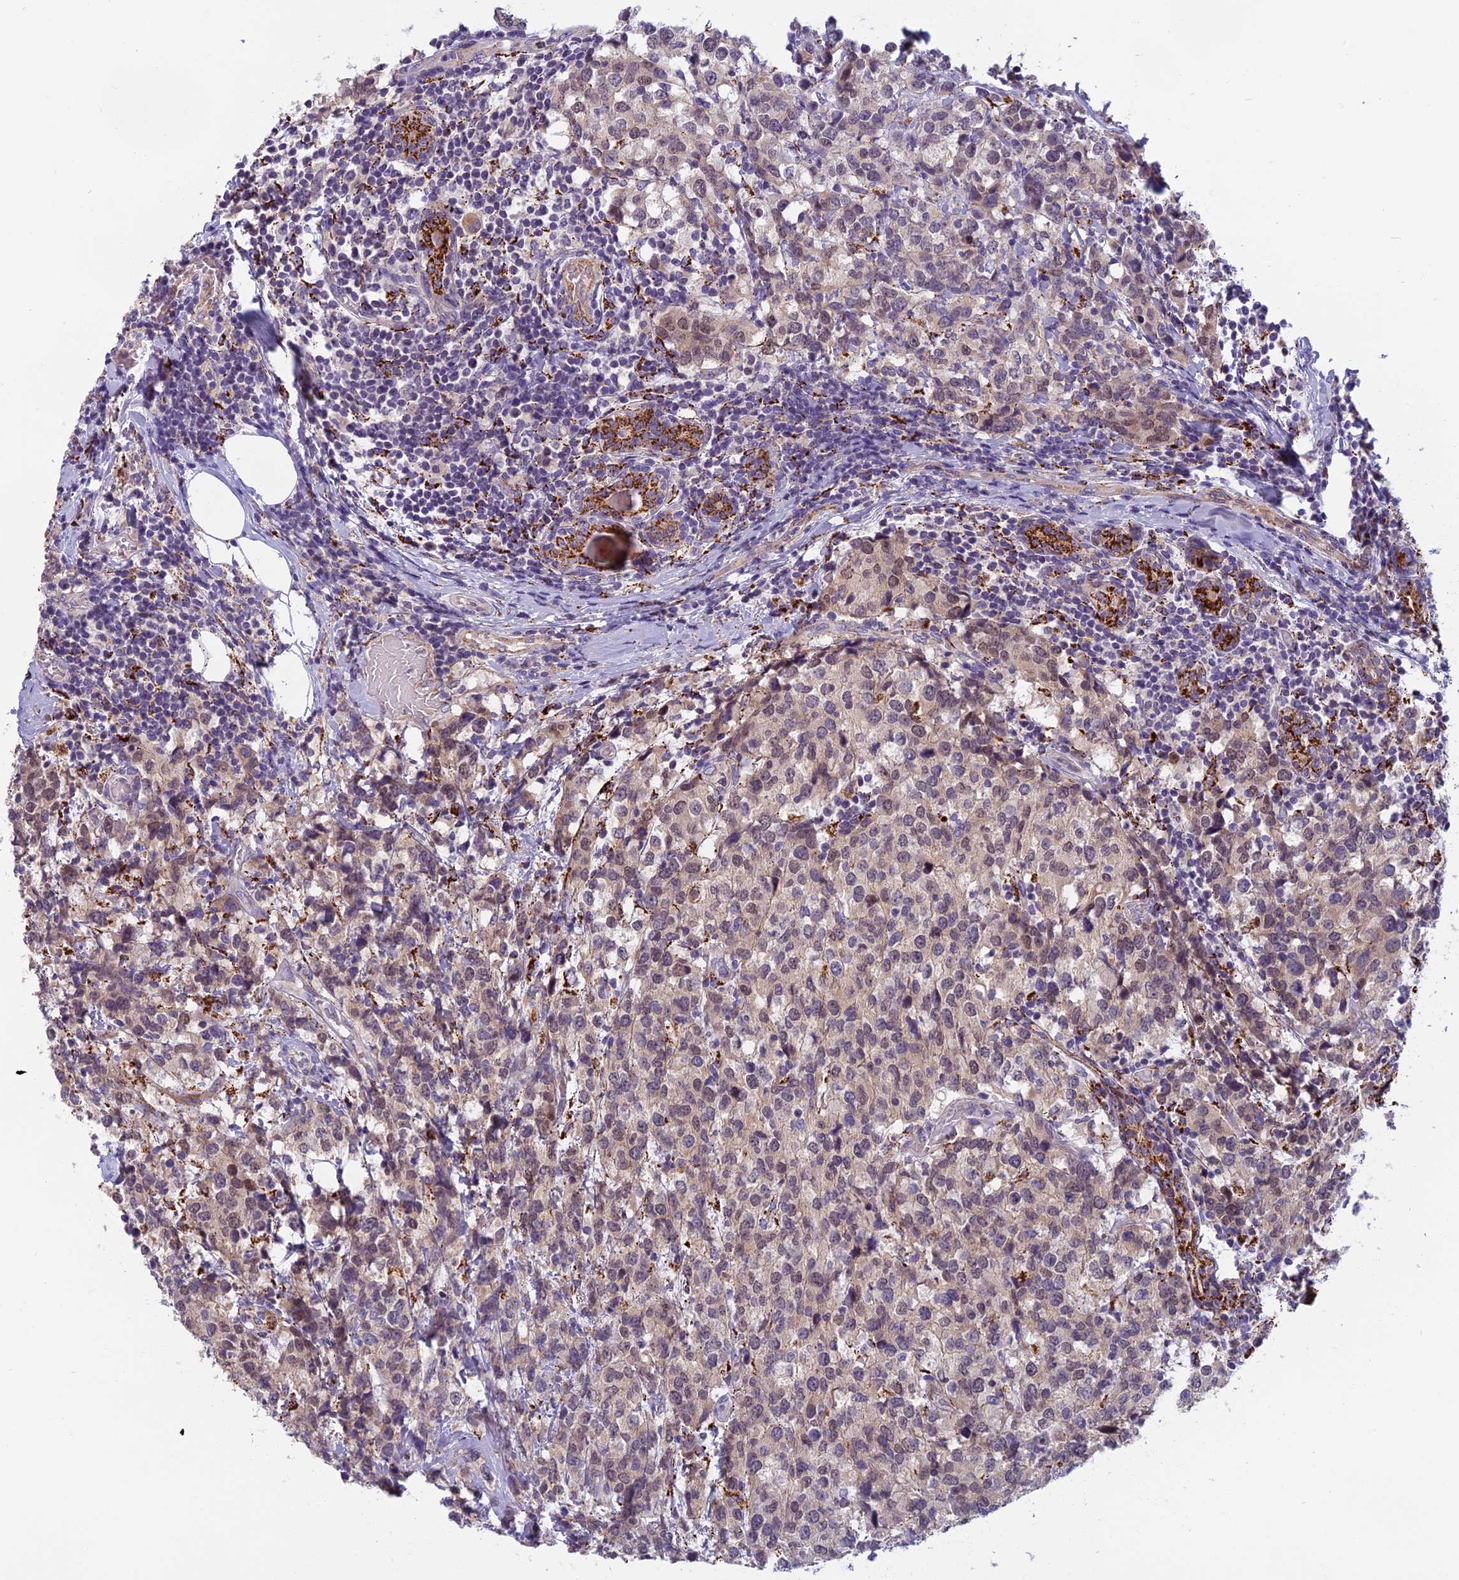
{"staining": {"intensity": "weak", "quantity": "25%-75%", "location": "cytoplasmic/membranous"}, "tissue": "breast cancer", "cell_type": "Tumor cells", "image_type": "cancer", "snomed": [{"axis": "morphology", "description": "Lobular carcinoma"}, {"axis": "topography", "description": "Breast"}], "caption": "High-magnification brightfield microscopy of breast lobular carcinoma stained with DAB (3,3'-diaminobenzidine) (brown) and counterstained with hematoxylin (blue). tumor cells exhibit weak cytoplasmic/membranous expression is appreciated in about25%-75% of cells.", "gene": "SEMA7A", "patient": {"sex": "female", "age": 59}}